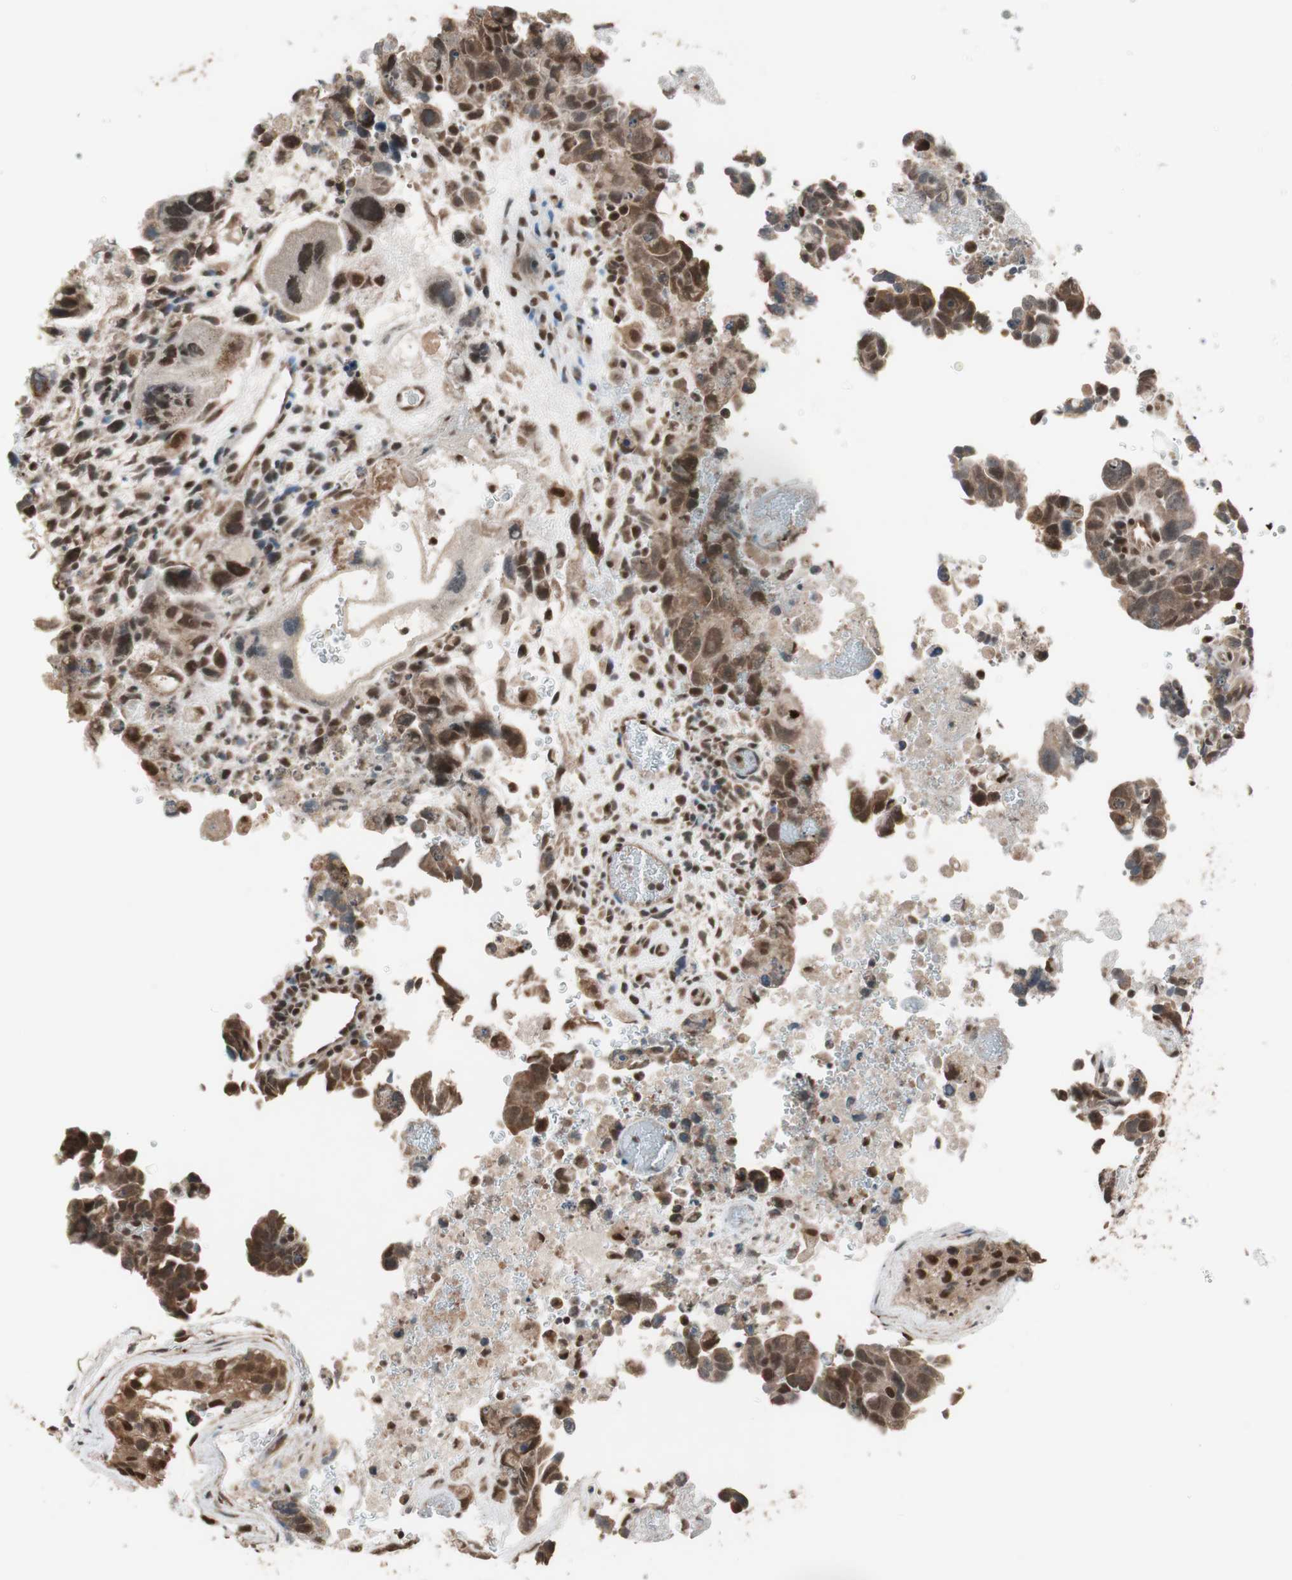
{"staining": {"intensity": "moderate", "quantity": ">75%", "location": "cytoplasmic/membranous,nuclear"}, "tissue": "testis cancer", "cell_type": "Tumor cells", "image_type": "cancer", "snomed": [{"axis": "morphology", "description": "Carcinoma, Embryonal, NOS"}, {"axis": "topography", "description": "Testis"}], "caption": "Immunohistochemical staining of human testis cancer exhibits medium levels of moderate cytoplasmic/membranous and nuclear protein positivity in about >75% of tumor cells. (Brightfield microscopy of DAB IHC at high magnification).", "gene": "DRAP1", "patient": {"sex": "male", "age": 28}}